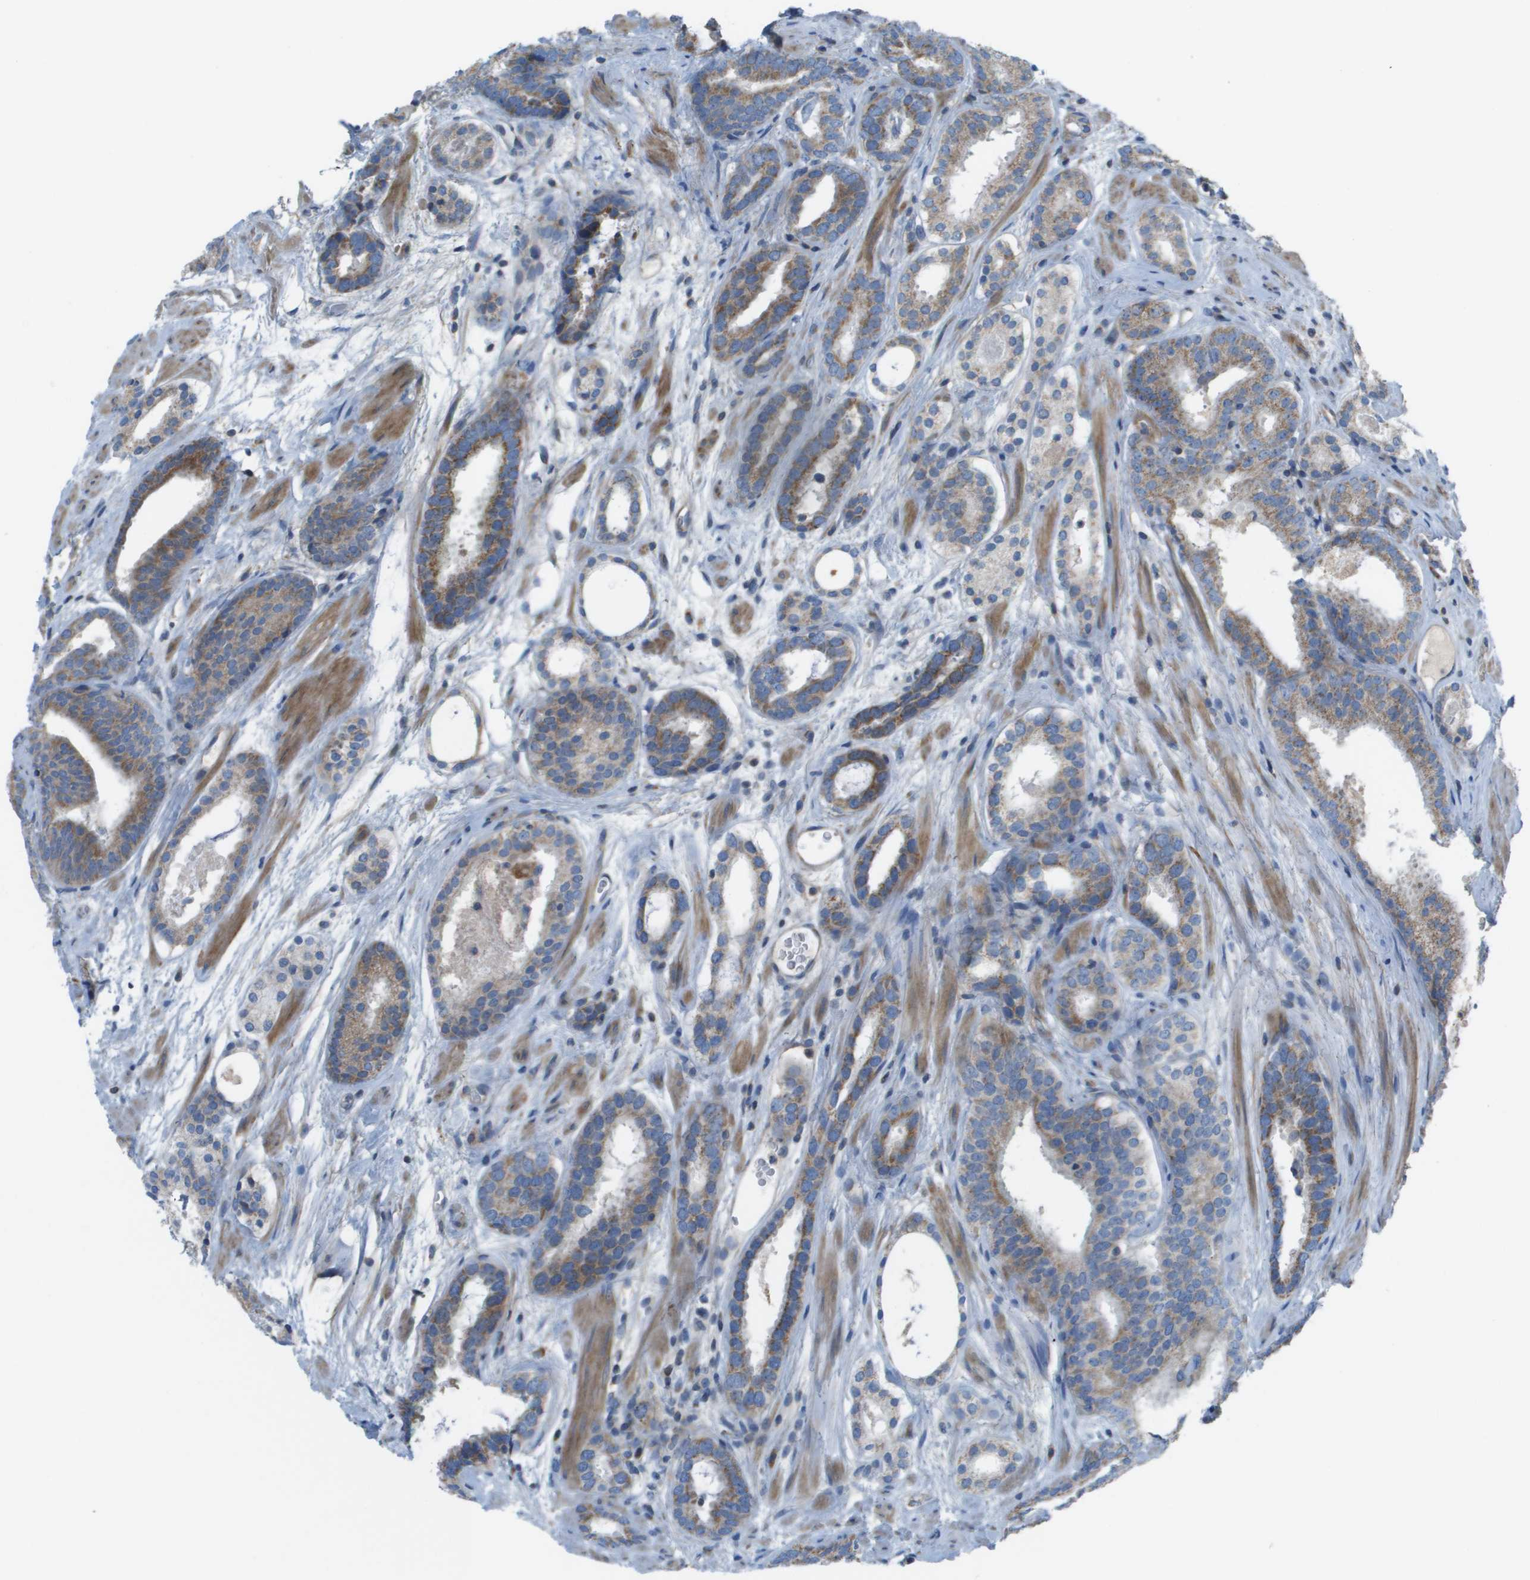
{"staining": {"intensity": "moderate", "quantity": ">75%", "location": "cytoplasmic/membranous"}, "tissue": "prostate cancer", "cell_type": "Tumor cells", "image_type": "cancer", "snomed": [{"axis": "morphology", "description": "Adenocarcinoma, Low grade"}, {"axis": "topography", "description": "Prostate"}], "caption": "Protein staining by immunohistochemistry shows moderate cytoplasmic/membranous expression in approximately >75% of tumor cells in prostate cancer.", "gene": "GALNT6", "patient": {"sex": "male", "age": 69}}